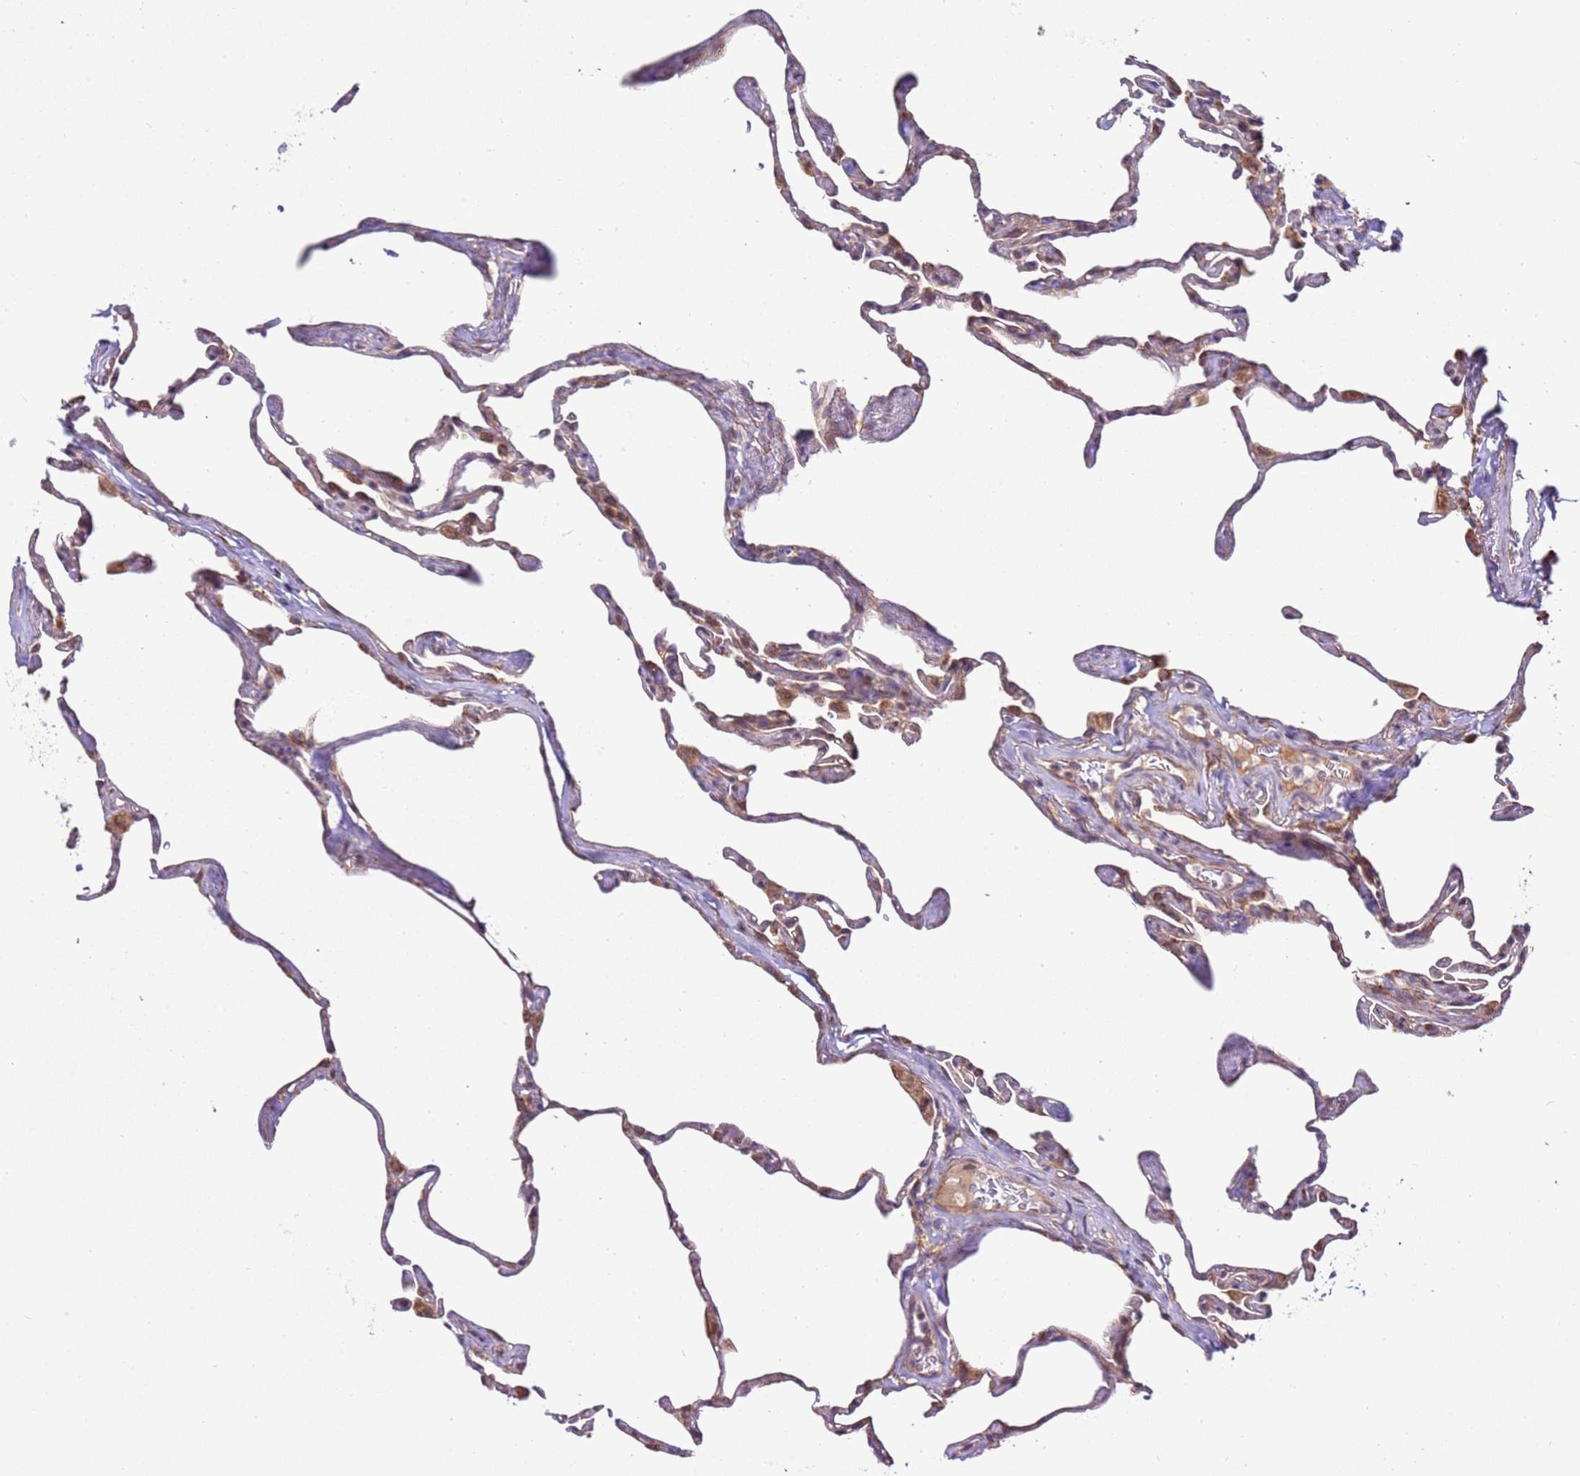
{"staining": {"intensity": "weak", "quantity": "25%-75%", "location": "cytoplasmic/membranous"}, "tissue": "lung", "cell_type": "Alveolar cells", "image_type": "normal", "snomed": [{"axis": "morphology", "description": "Normal tissue, NOS"}, {"axis": "topography", "description": "Lung"}], "caption": "Lung stained with immunohistochemistry (IHC) demonstrates weak cytoplasmic/membranous positivity in about 25%-75% of alveolar cells. Nuclei are stained in blue.", "gene": "SCARA3", "patient": {"sex": "male", "age": 65}}